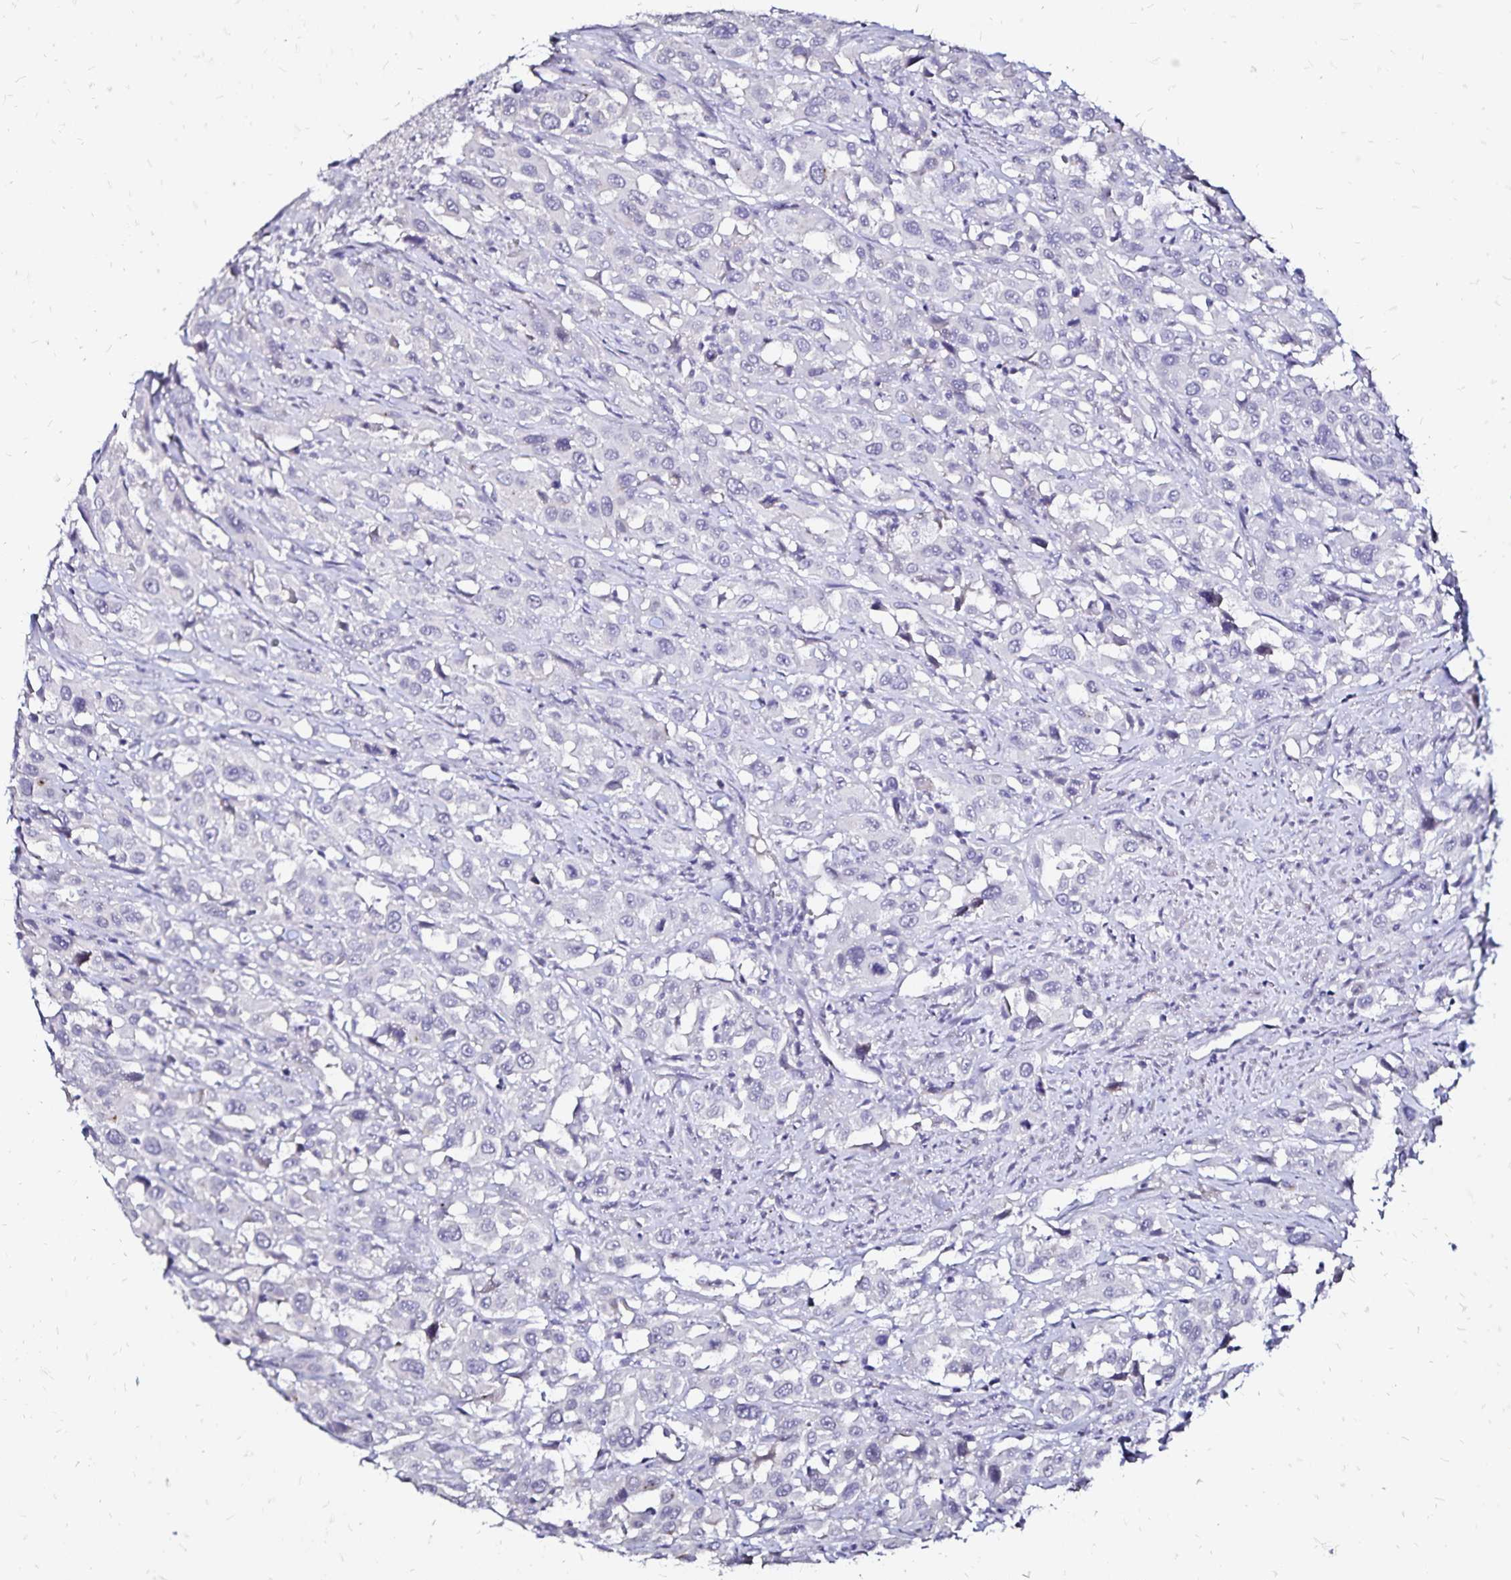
{"staining": {"intensity": "negative", "quantity": "none", "location": "none"}, "tissue": "urothelial cancer", "cell_type": "Tumor cells", "image_type": "cancer", "snomed": [{"axis": "morphology", "description": "Urothelial carcinoma, High grade"}, {"axis": "topography", "description": "Urinary bladder"}], "caption": "Urothelial cancer was stained to show a protein in brown. There is no significant expression in tumor cells.", "gene": "SLC5A1", "patient": {"sex": "male", "age": 61}}